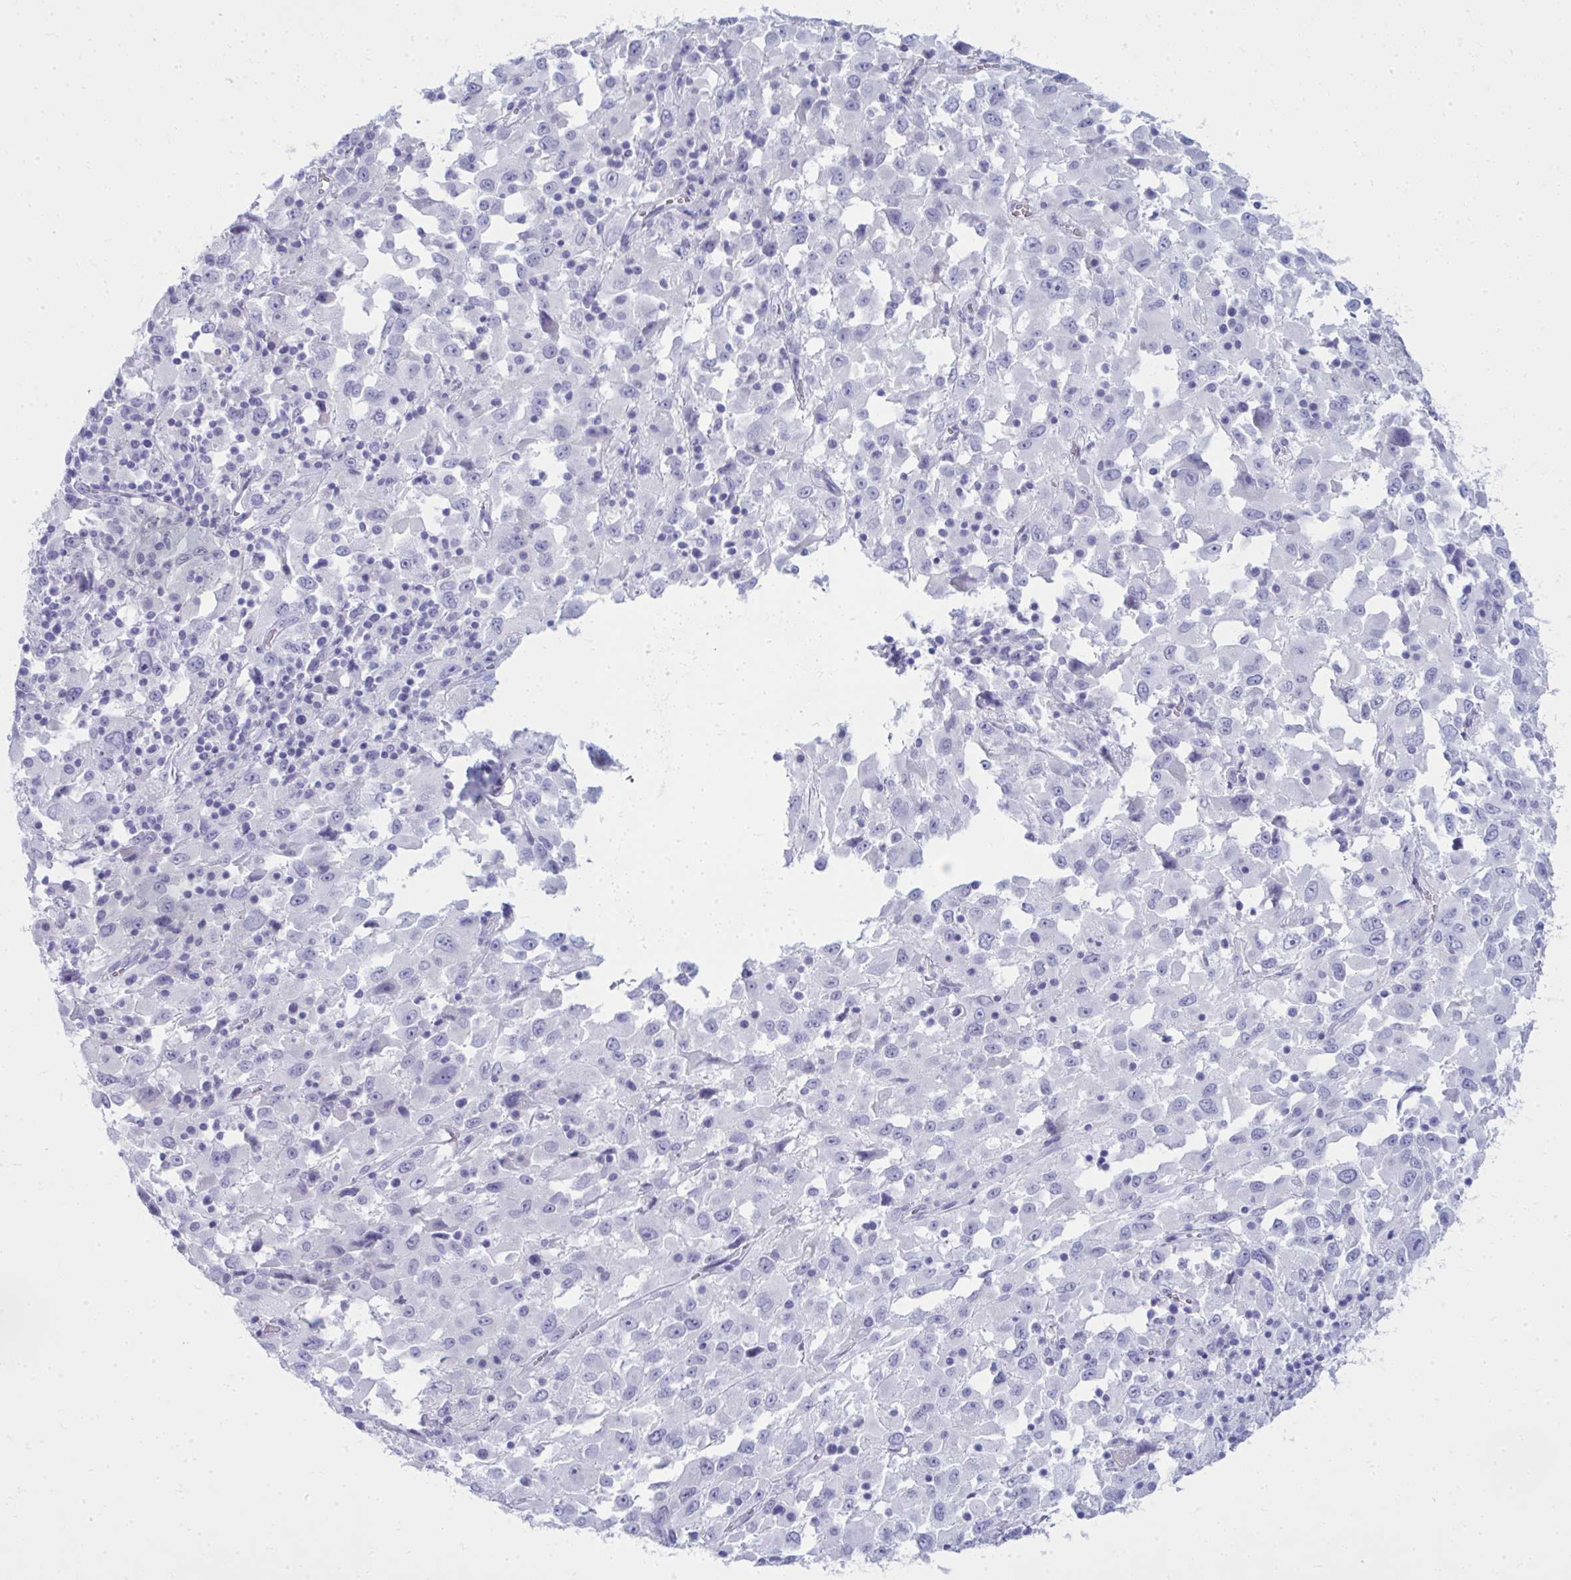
{"staining": {"intensity": "negative", "quantity": "none", "location": "none"}, "tissue": "melanoma", "cell_type": "Tumor cells", "image_type": "cancer", "snomed": [{"axis": "morphology", "description": "Malignant melanoma, Metastatic site"}, {"axis": "topography", "description": "Soft tissue"}], "caption": "Tumor cells are negative for brown protein staining in melanoma.", "gene": "QDPR", "patient": {"sex": "male", "age": 50}}